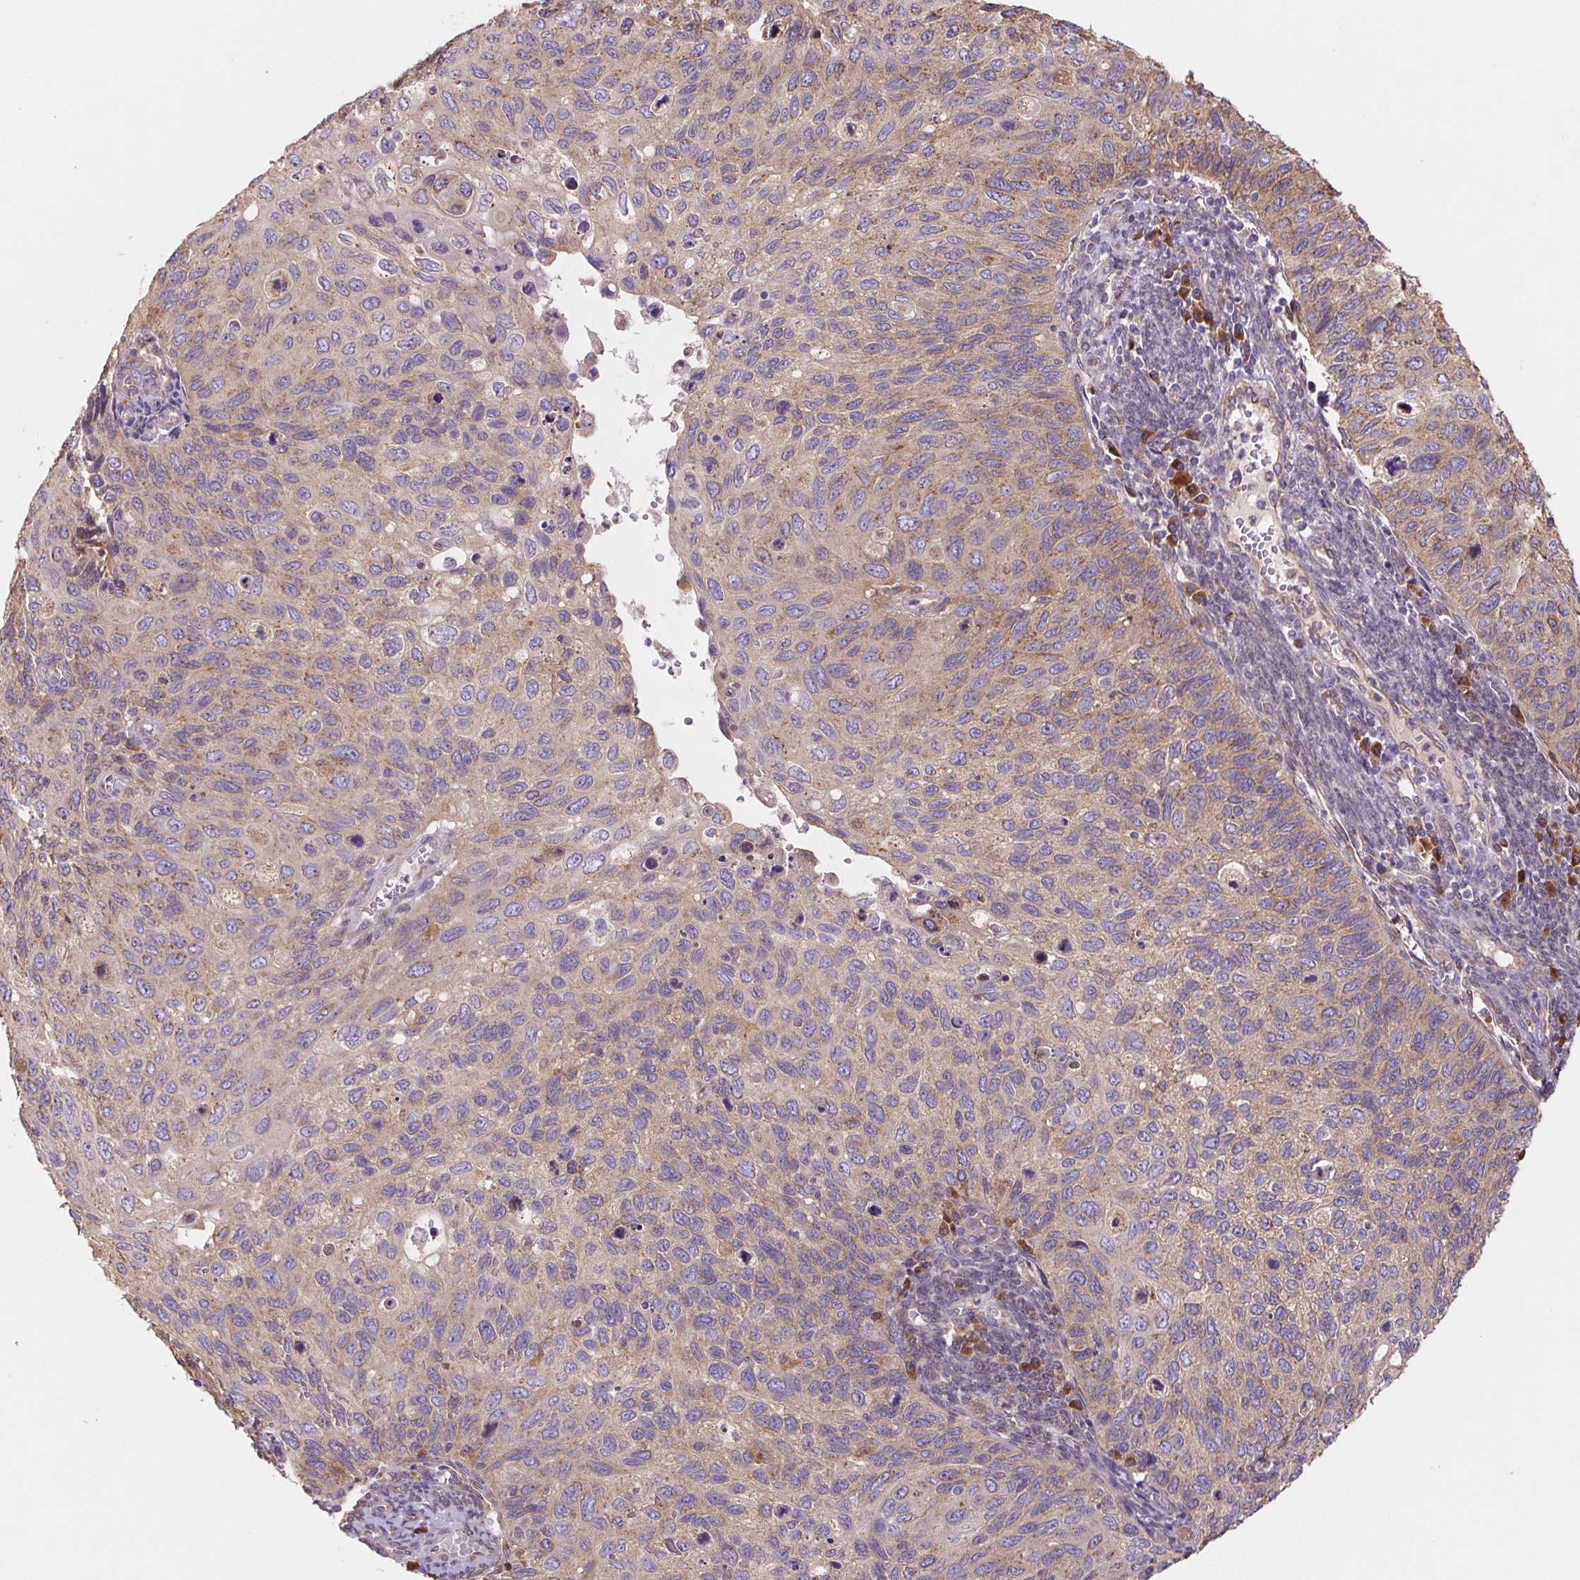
{"staining": {"intensity": "weak", "quantity": "25%-75%", "location": "cytoplasmic/membranous"}, "tissue": "cervical cancer", "cell_type": "Tumor cells", "image_type": "cancer", "snomed": [{"axis": "morphology", "description": "Squamous cell carcinoma, NOS"}, {"axis": "topography", "description": "Cervix"}], "caption": "IHC photomicrograph of neoplastic tissue: human cervical squamous cell carcinoma stained using immunohistochemistry (IHC) exhibits low levels of weak protein expression localized specifically in the cytoplasmic/membranous of tumor cells, appearing as a cytoplasmic/membranous brown color.", "gene": "RAB1A", "patient": {"sex": "female", "age": 70}}